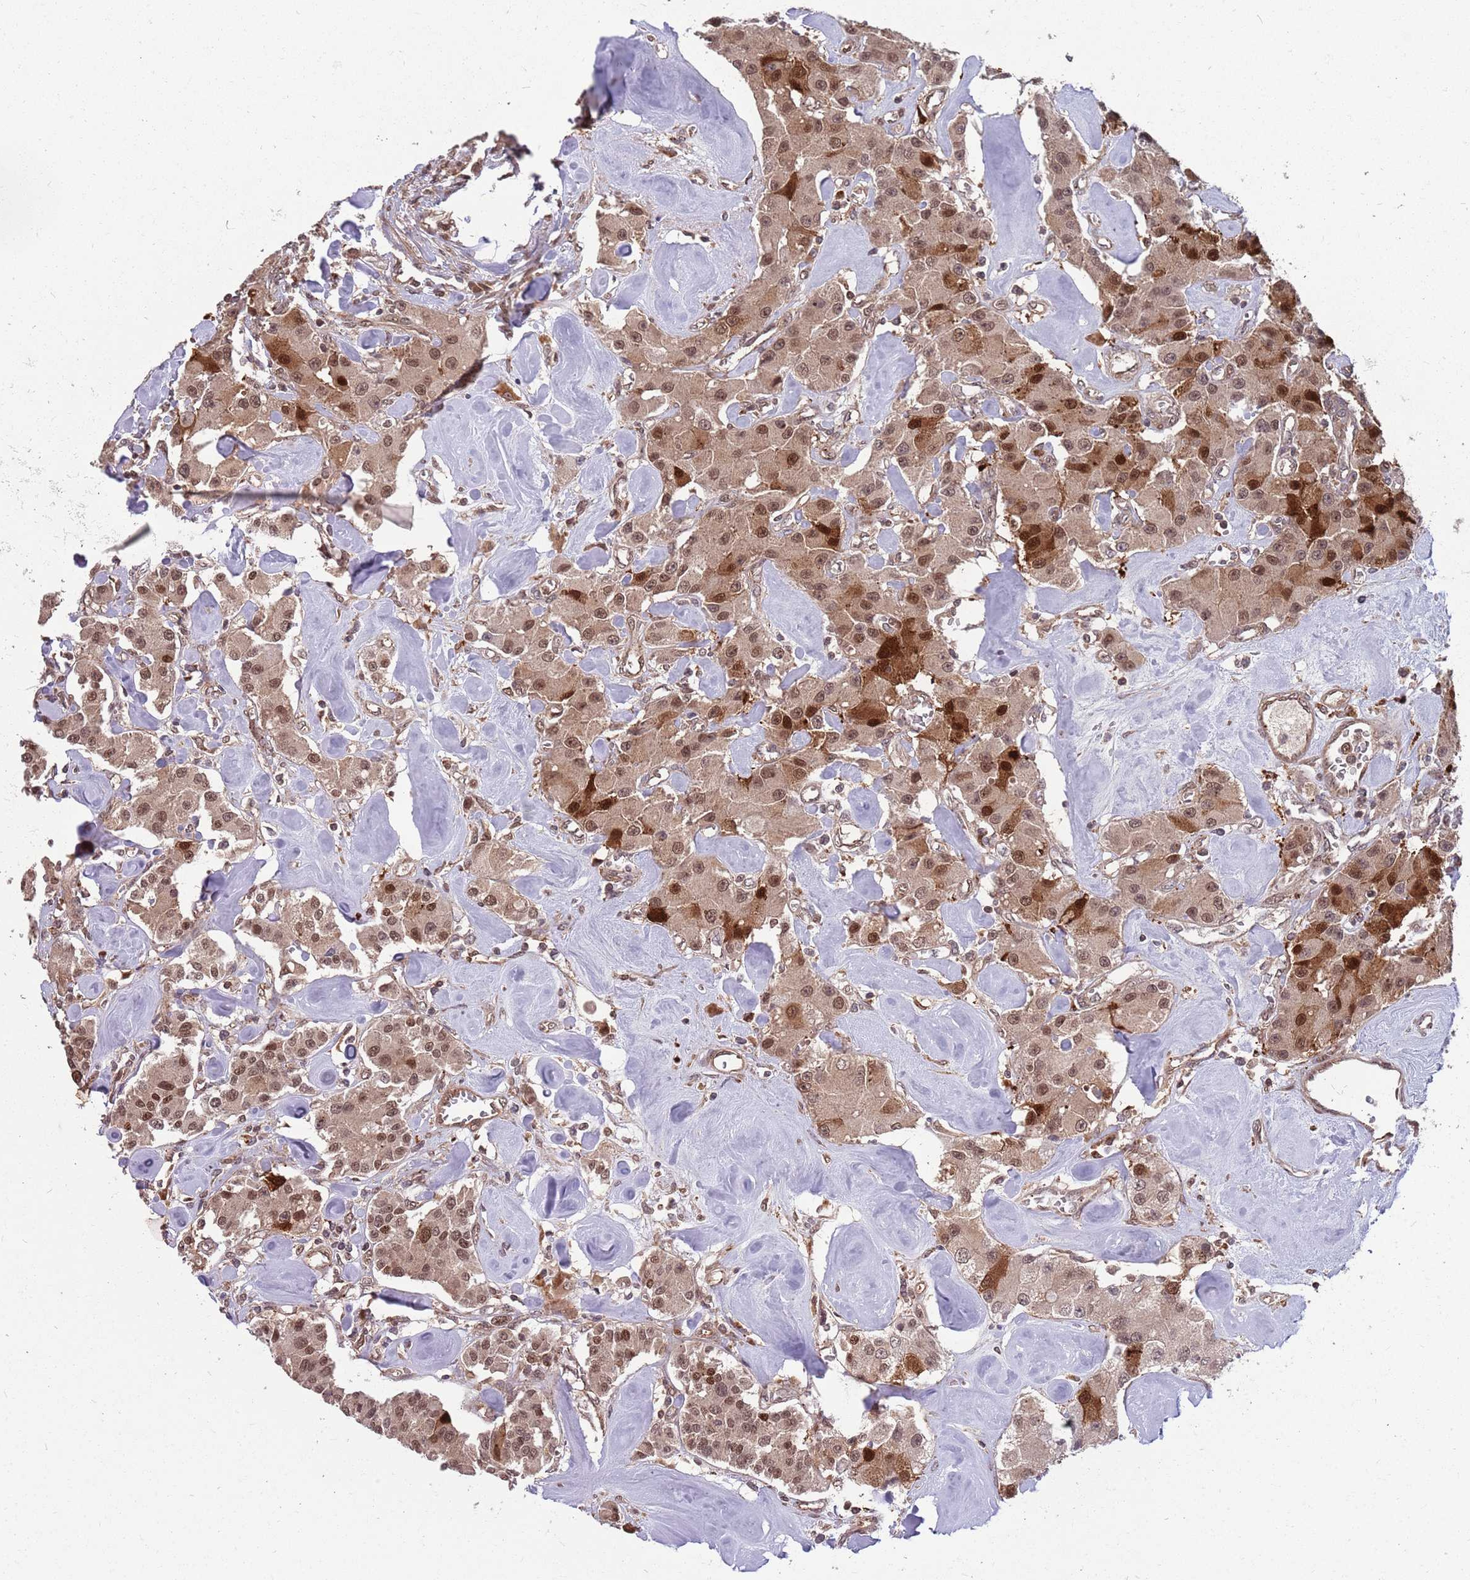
{"staining": {"intensity": "strong", "quantity": "25%-75%", "location": "cytoplasmic/membranous,nuclear"}, "tissue": "carcinoid", "cell_type": "Tumor cells", "image_type": "cancer", "snomed": [{"axis": "morphology", "description": "Carcinoid, malignant, NOS"}, {"axis": "topography", "description": "Pancreas"}], "caption": "Carcinoid tissue displays strong cytoplasmic/membranous and nuclear positivity in about 25%-75% of tumor cells Immunohistochemistry (ihc) stains the protein in brown and the nuclei are stained blue.", "gene": "SALL1", "patient": {"sex": "male", "age": 41}}